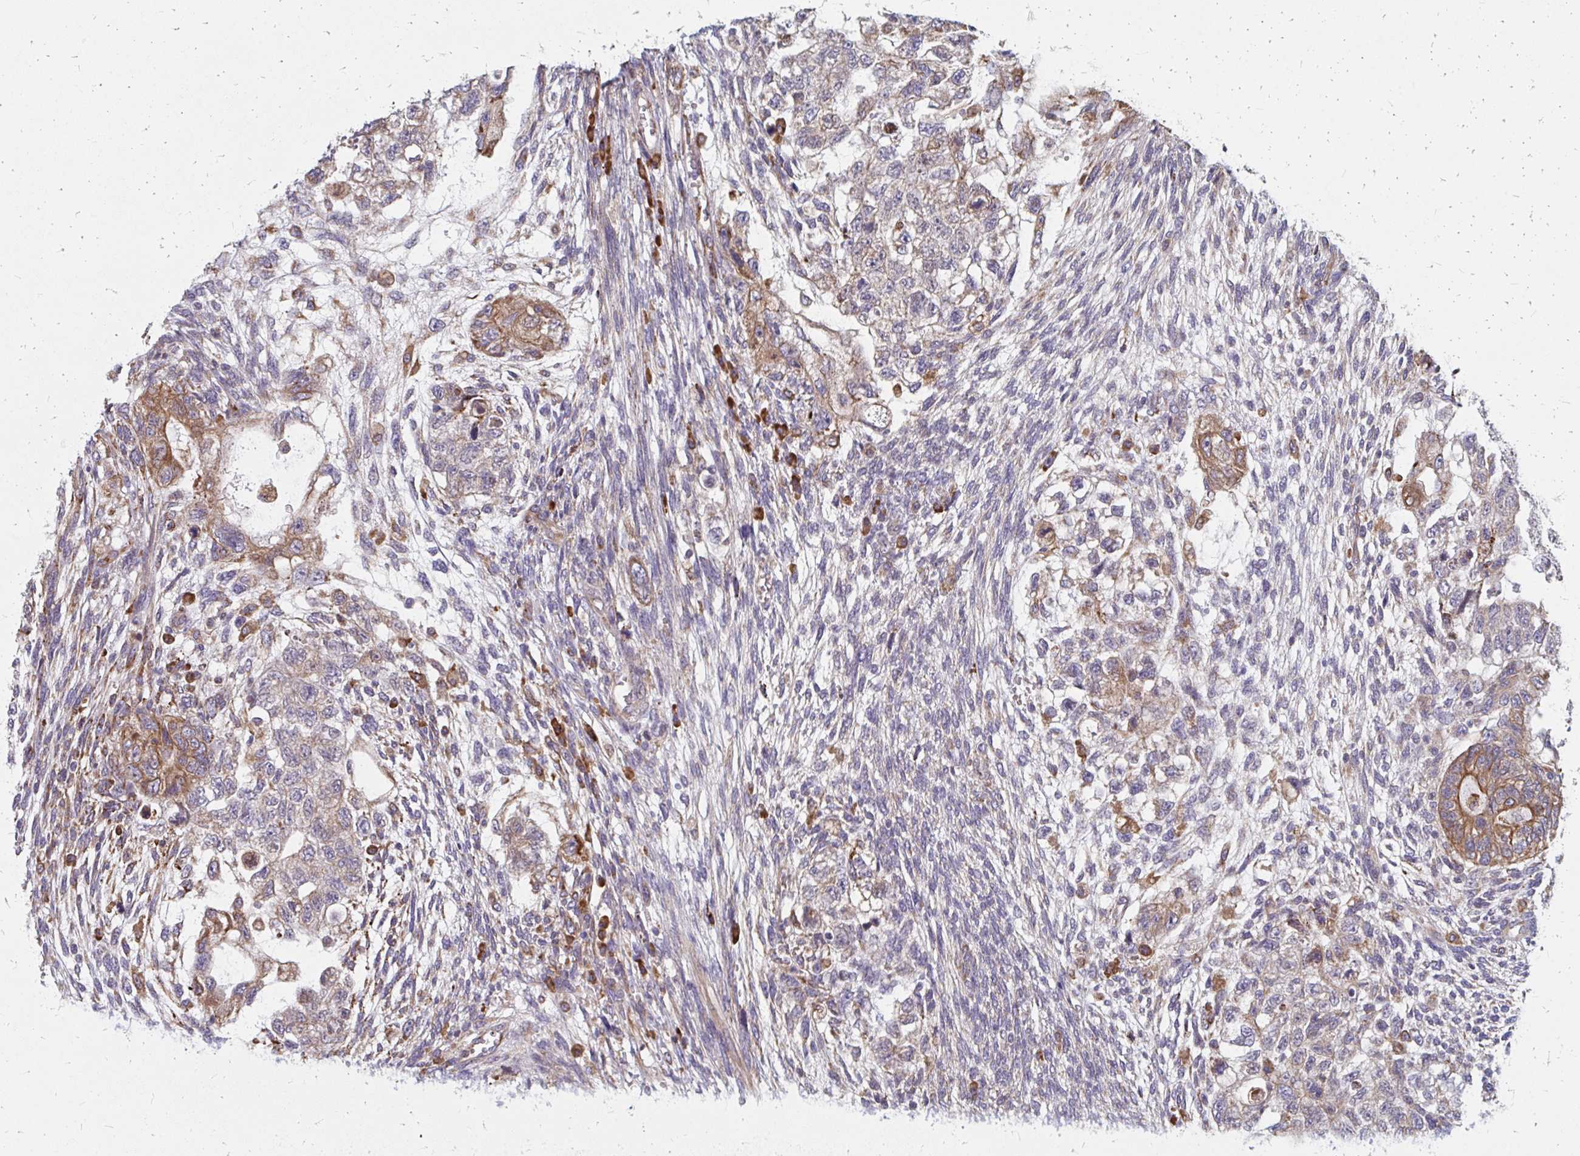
{"staining": {"intensity": "moderate", "quantity": "<25%", "location": "cytoplasmic/membranous"}, "tissue": "testis cancer", "cell_type": "Tumor cells", "image_type": "cancer", "snomed": [{"axis": "morphology", "description": "Normal tissue, NOS"}, {"axis": "morphology", "description": "Carcinoma, Embryonal, NOS"}, {"axis": "topography", "description": "Testis"}], "caption": "This histopathology image exhibits IHC staining of testis cancer, with low moderate cytoplasmic/membranous staining in approximately <25% of tumor cells.", "gene": "PPP1R13L", "patient": {"sex": "male", "age": 36}}